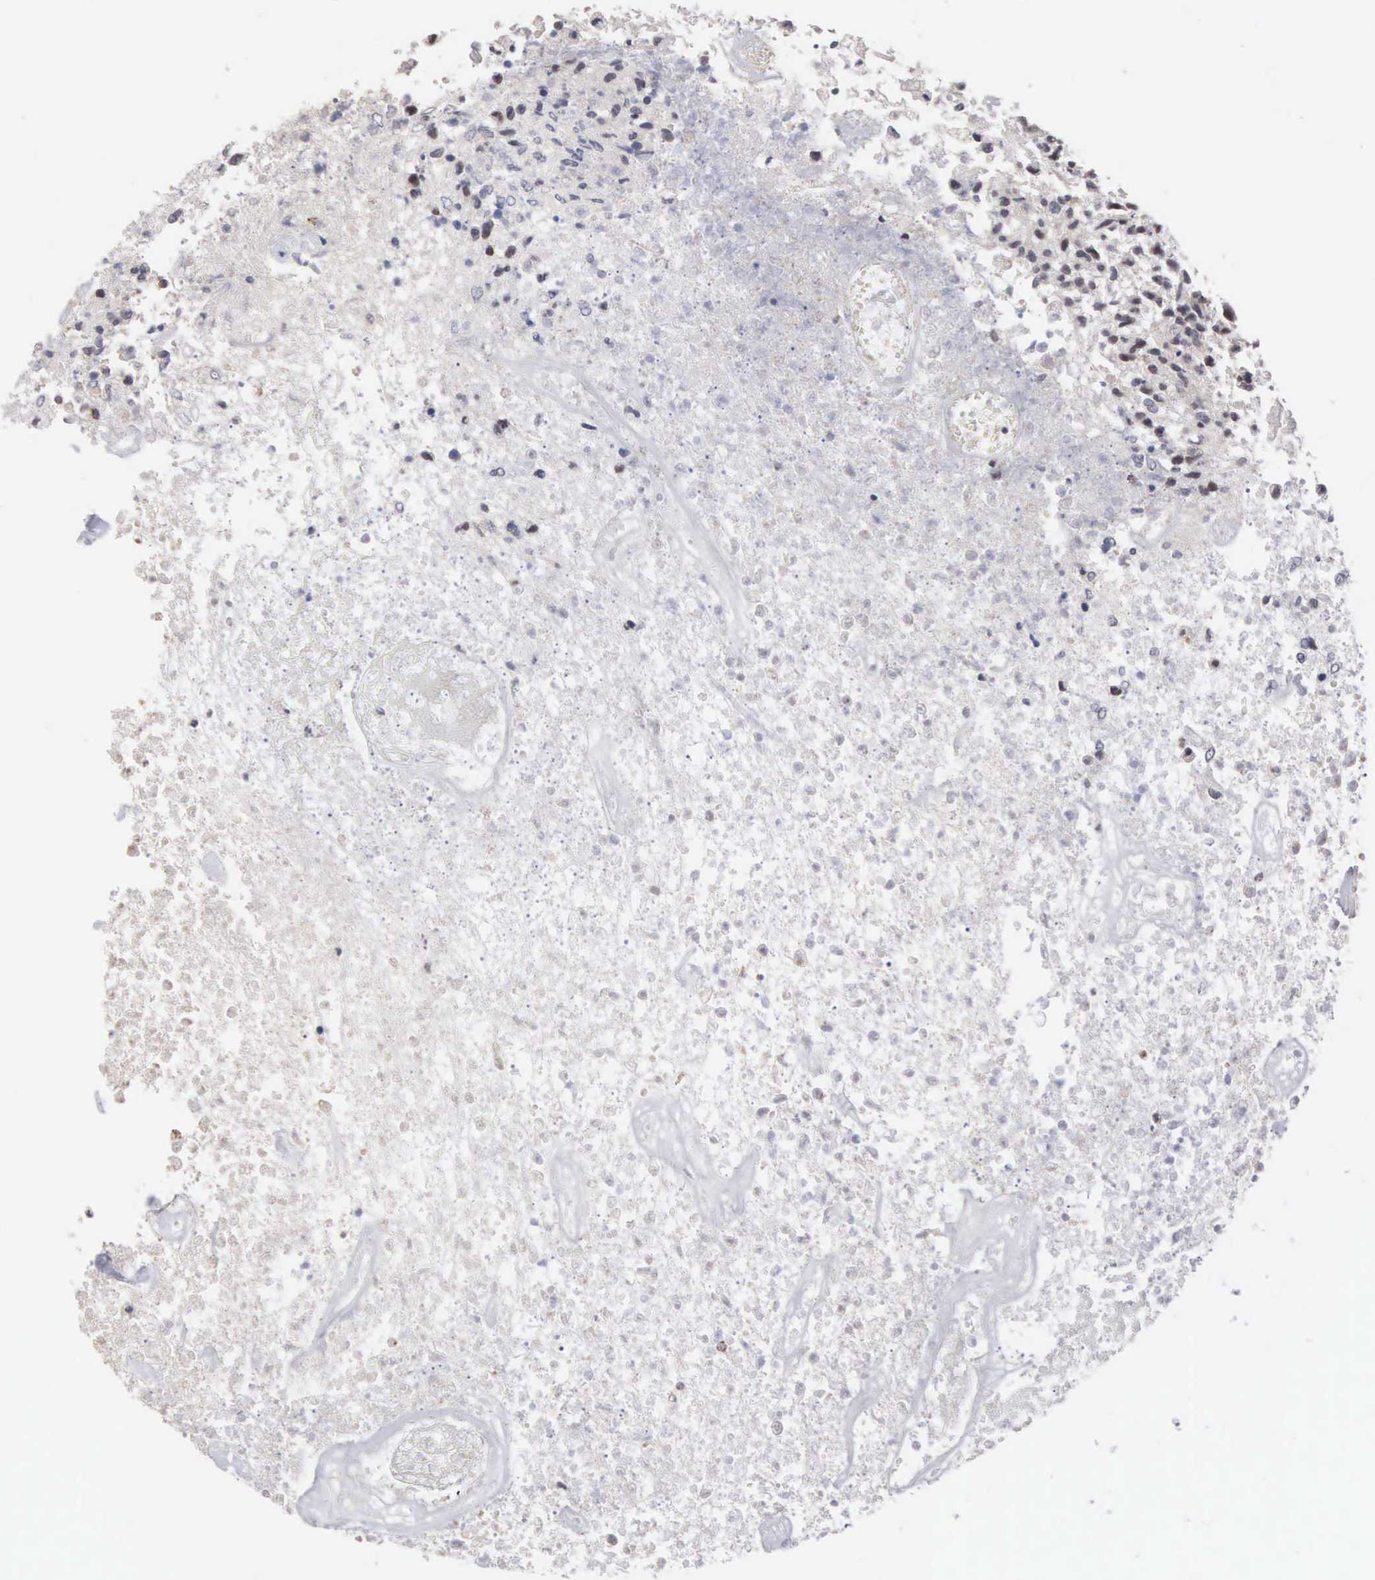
{"staining": {"intensity": "negative", "quantity": "none", "location": "none"}, "tissue": "glioma", "cell_type": "Tumor cells", "image_type": "cancer", "snomed": [{"axis": "morphology", "description": "Glioma, malignant, High grade"}, {"axis": "topography", "description": "Brain"}], "caption": "Tumor cells are negative for brown protein staining in glioma.", "gene": "ACOT4", "patient": {"sex": "male", "age": 77}}